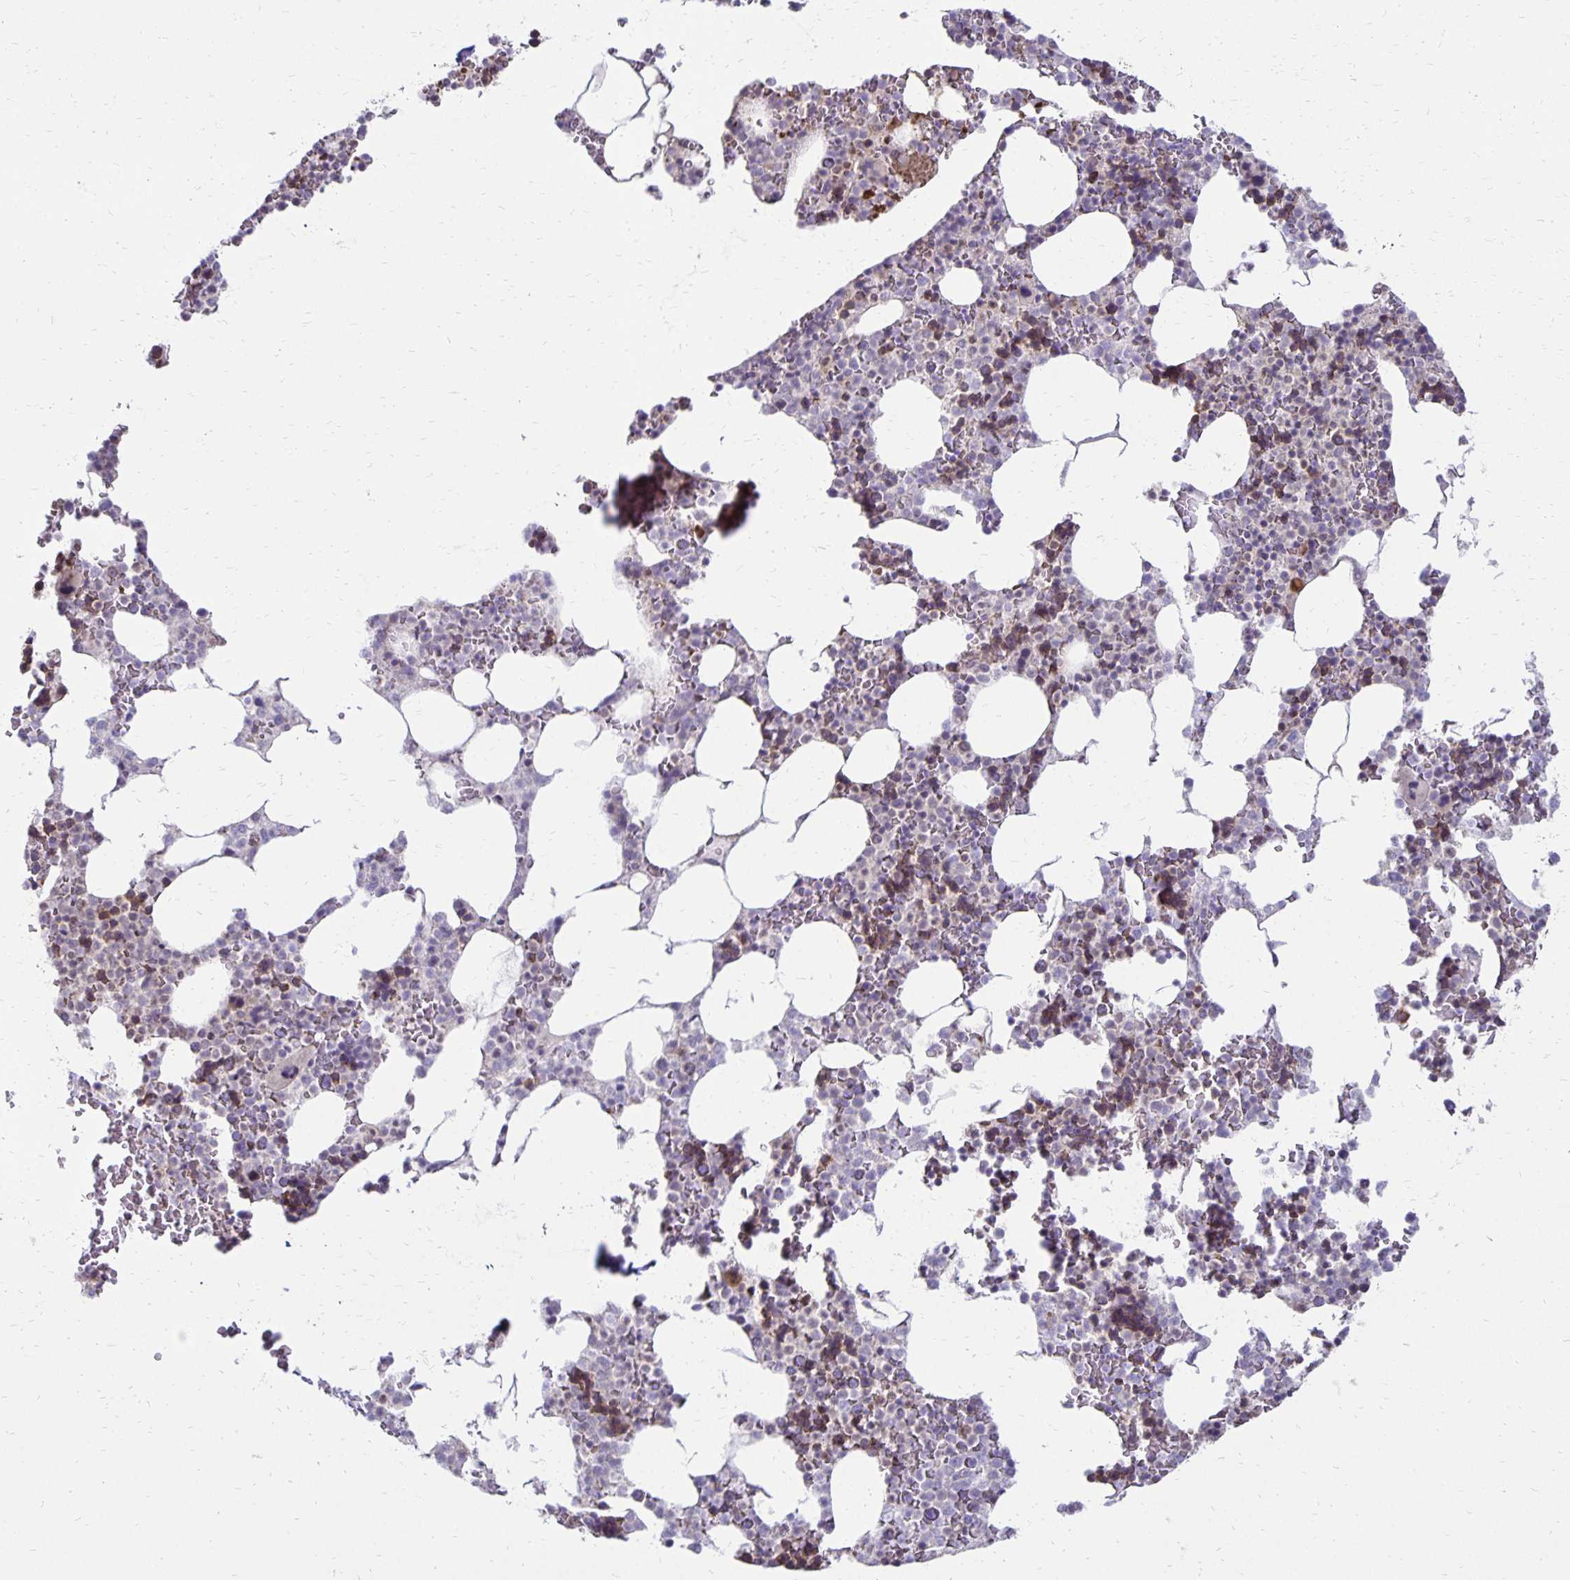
{"staining": {"intensity": "moderate", "quantity": "<25%", "location": "cytoplasmic/membranous"}, "tissue": "bone marrow", "cell_type": "Hematopoietic cells", "image_type": "normal", "snomed": [{"axis": "morphology", "description": "Normal tissue, NOS"}, {"axis": "topography", "description": "Bone marrow"}], "caption": "The micrograph reveals immunohistochemical staining of benign bone marrow. There is moderate cytoplasmic/membranous expression is appreciated in approximately <25% of hematopoietic cells. The staining is performed using DAB (3,3'-diaminobenzidine) brown chromogen to label protein expression. The nuclei are counter-stained blue using hematoxylin.", "gene": "FN3K", "patient": {"sex": "female", "age": 42}}